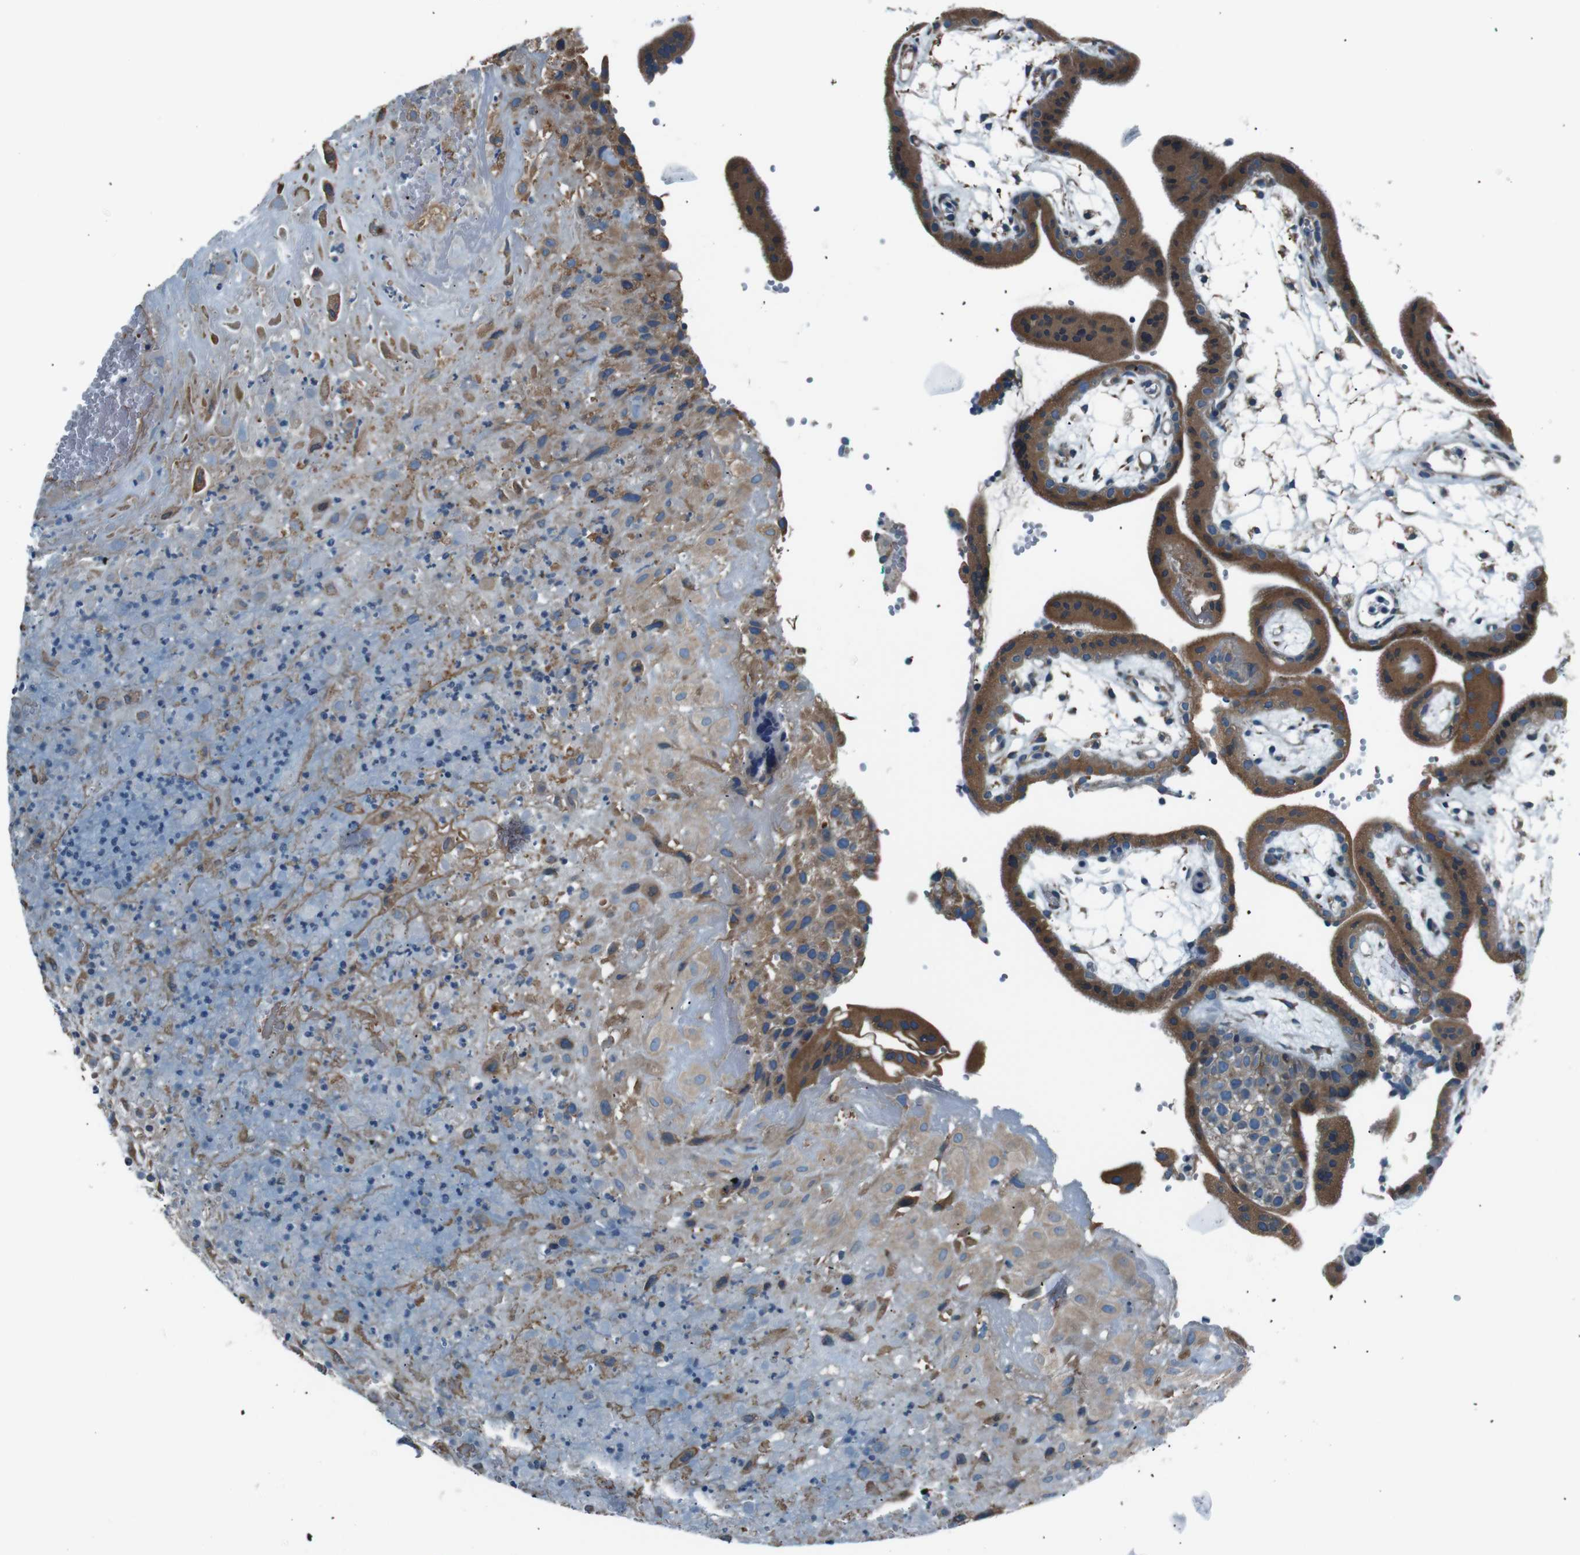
{"staining": {"intensity": "moderate", "quantity": ">75%", "location": "cytoplasmic/membranous"}, "tissue": "placenta", "cell_type": "Decidual cells", "image_type": "normal", "snomed": [{"axis": "morphology", "description": "Normal tissue, NOS"}, {"axis": "topography", "description": "Placenta"}], "caption": "Human placenta stained for a protein (brown) displays moderate cytoplasmic/membranous positive expression in approximately >75% of decidual cells.", "gene": "SIGMAR1", "patient": {"sex": "female", "age": 18}}